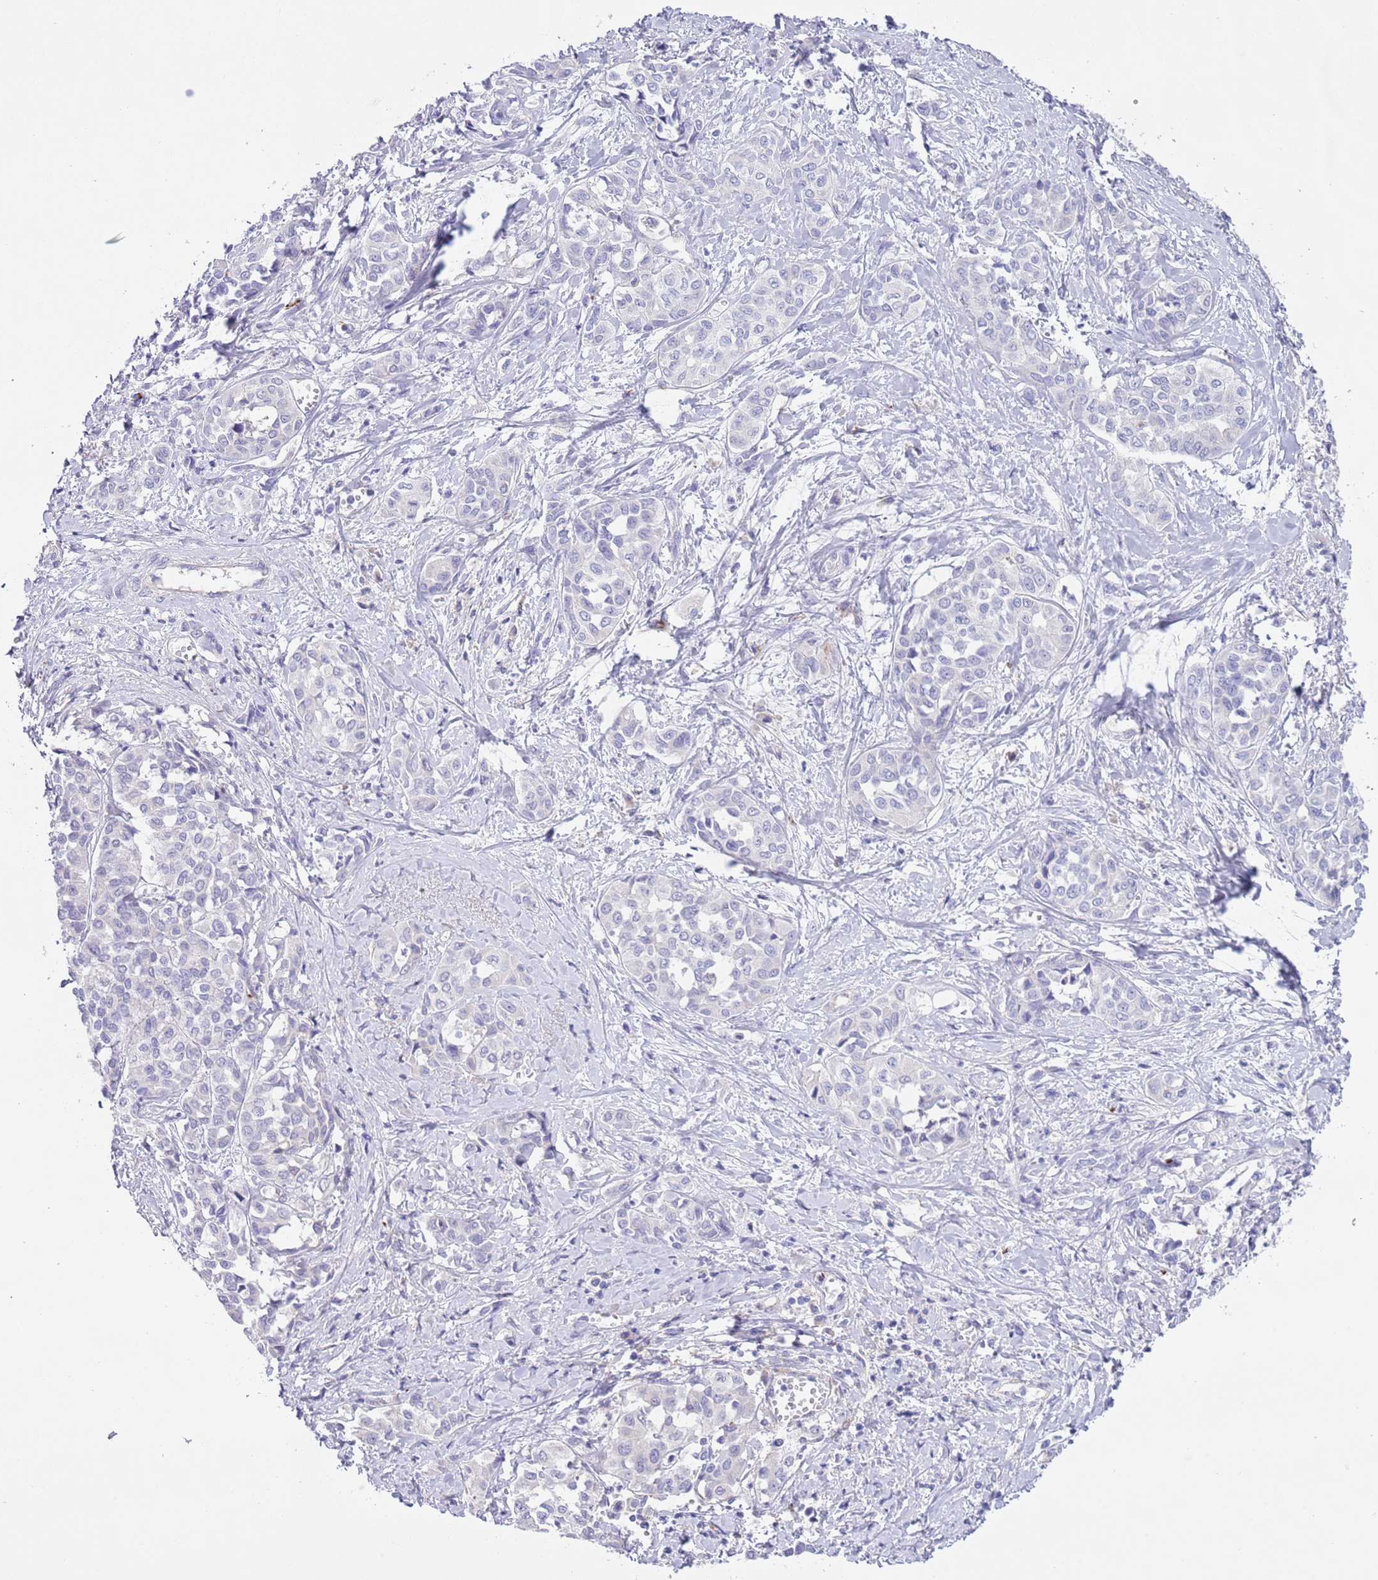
{"staining": {"intensity": "negative", "quantity": "none", "location": "none"}, "tissue": "liver cancer", "cell_type": "Tumor cells", "image_type": "cancer", "snomed": [{"axis": "morphology", "description": "Cholangiocarcinoma"}, {"axis": "topography", "description": "Liver"}], "caption": "This is an immunohistochemistry image of liver cancer (cholangiocarcinoma). There is no staining in tumor cells.", "gene": "CLEC2A", "patient": {"sex": "female", "age": 77}}